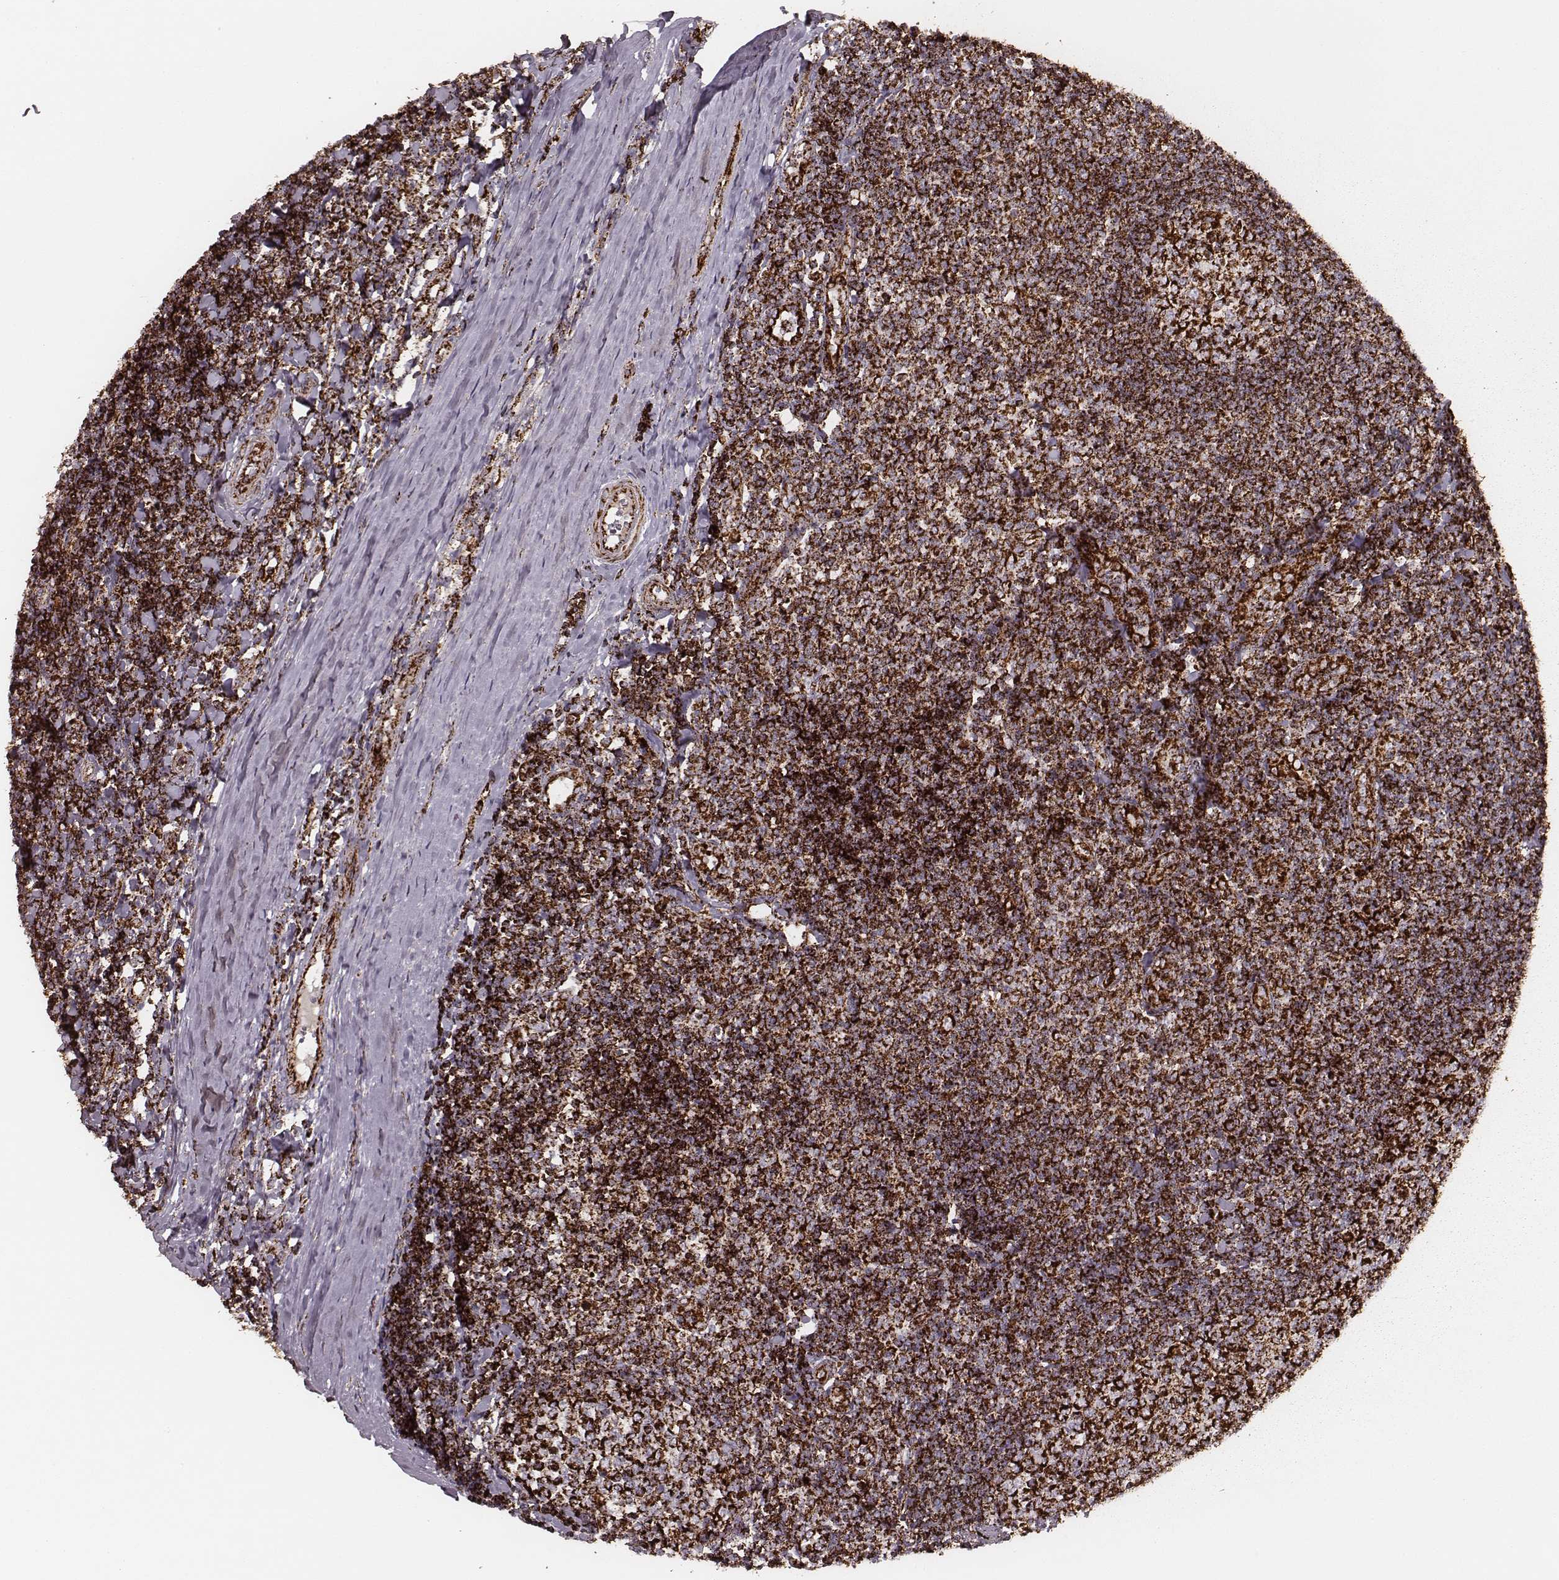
{"staining": {"intensity": "strong", "quantity": ">75%", "location": "cytoplasmic/membranous"}, "tissue": "tonsil", "cell_type": "Germinal center cells", "image_type": "normal", "snomed": [{"axis": "morphology", "description": "Normal tissue, NOS"}, {"axis": "topography", "description": "Tonsil"}], "caption": "Tonsil stained with a brown dye demonstrates strong cytoplasmic/membranous positive positivity in approximately >75% of germinal center cells.", "gene": "TUFM", "patient": {"sex": "female", "age": 12}}